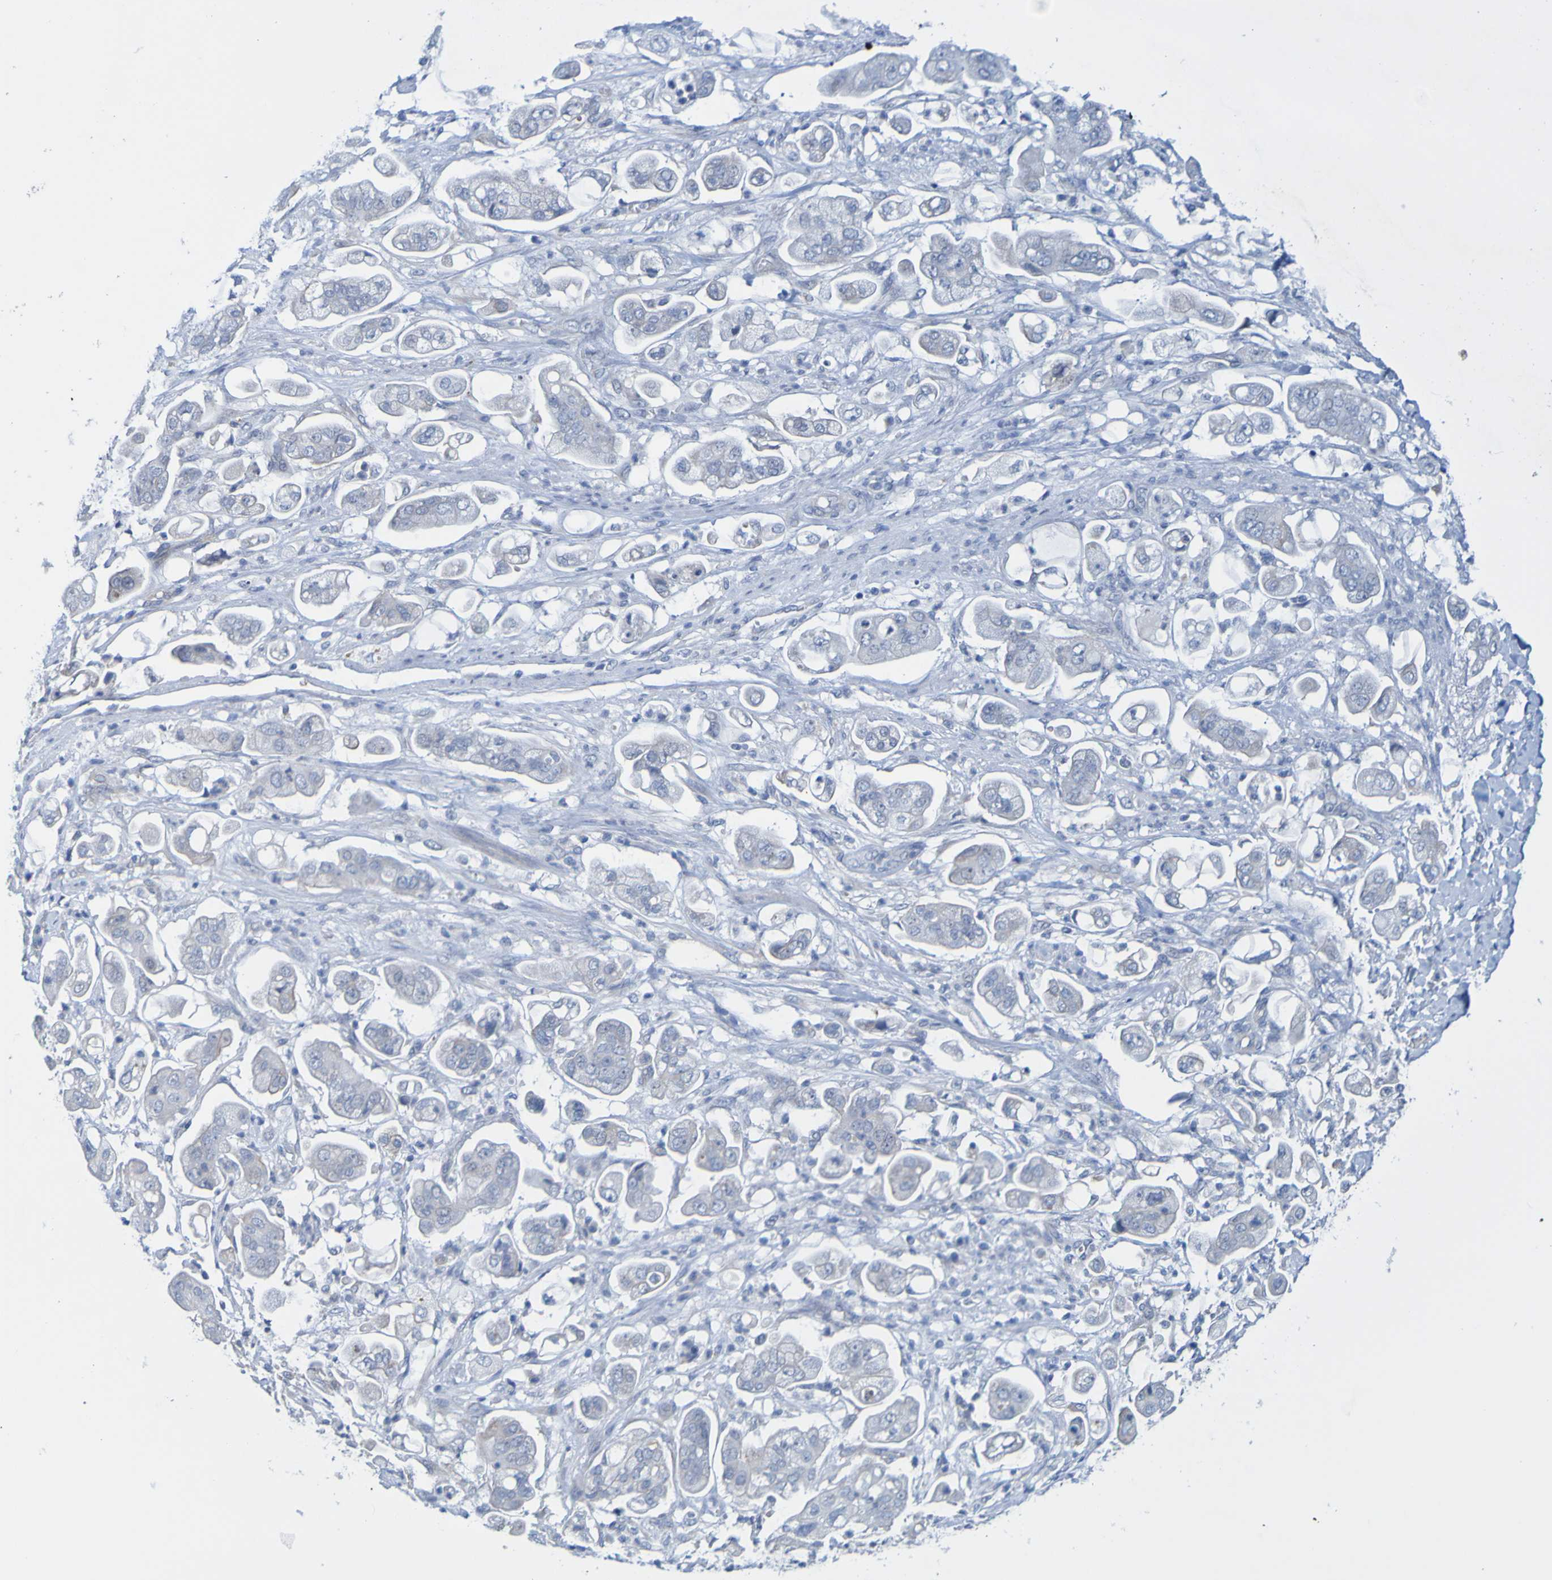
{"staining": {"intensity": "weak", "quantity": "<25%", "location": "cytoplasmic/membranous"}, "tissue": "stomach cancer", "cell_type": "Tumor cells", "image_type": "cancer", "snomed": [{"axis": "morphology", "description": "Adenocarcinoma, NOS"}, {"axis": "topography", "description": "Stomach"}], "caption": "High magnification brightfield microscopy of stomach cancer (adenocarcinoma) stained with DAB (3,3'-diaminobenzidine) (brown) and counterstained with hematoxylin (blue): tumor cells show no significant expression.", "gene": "ACMSD", "patient": {"sex": "male", "age": 62}}